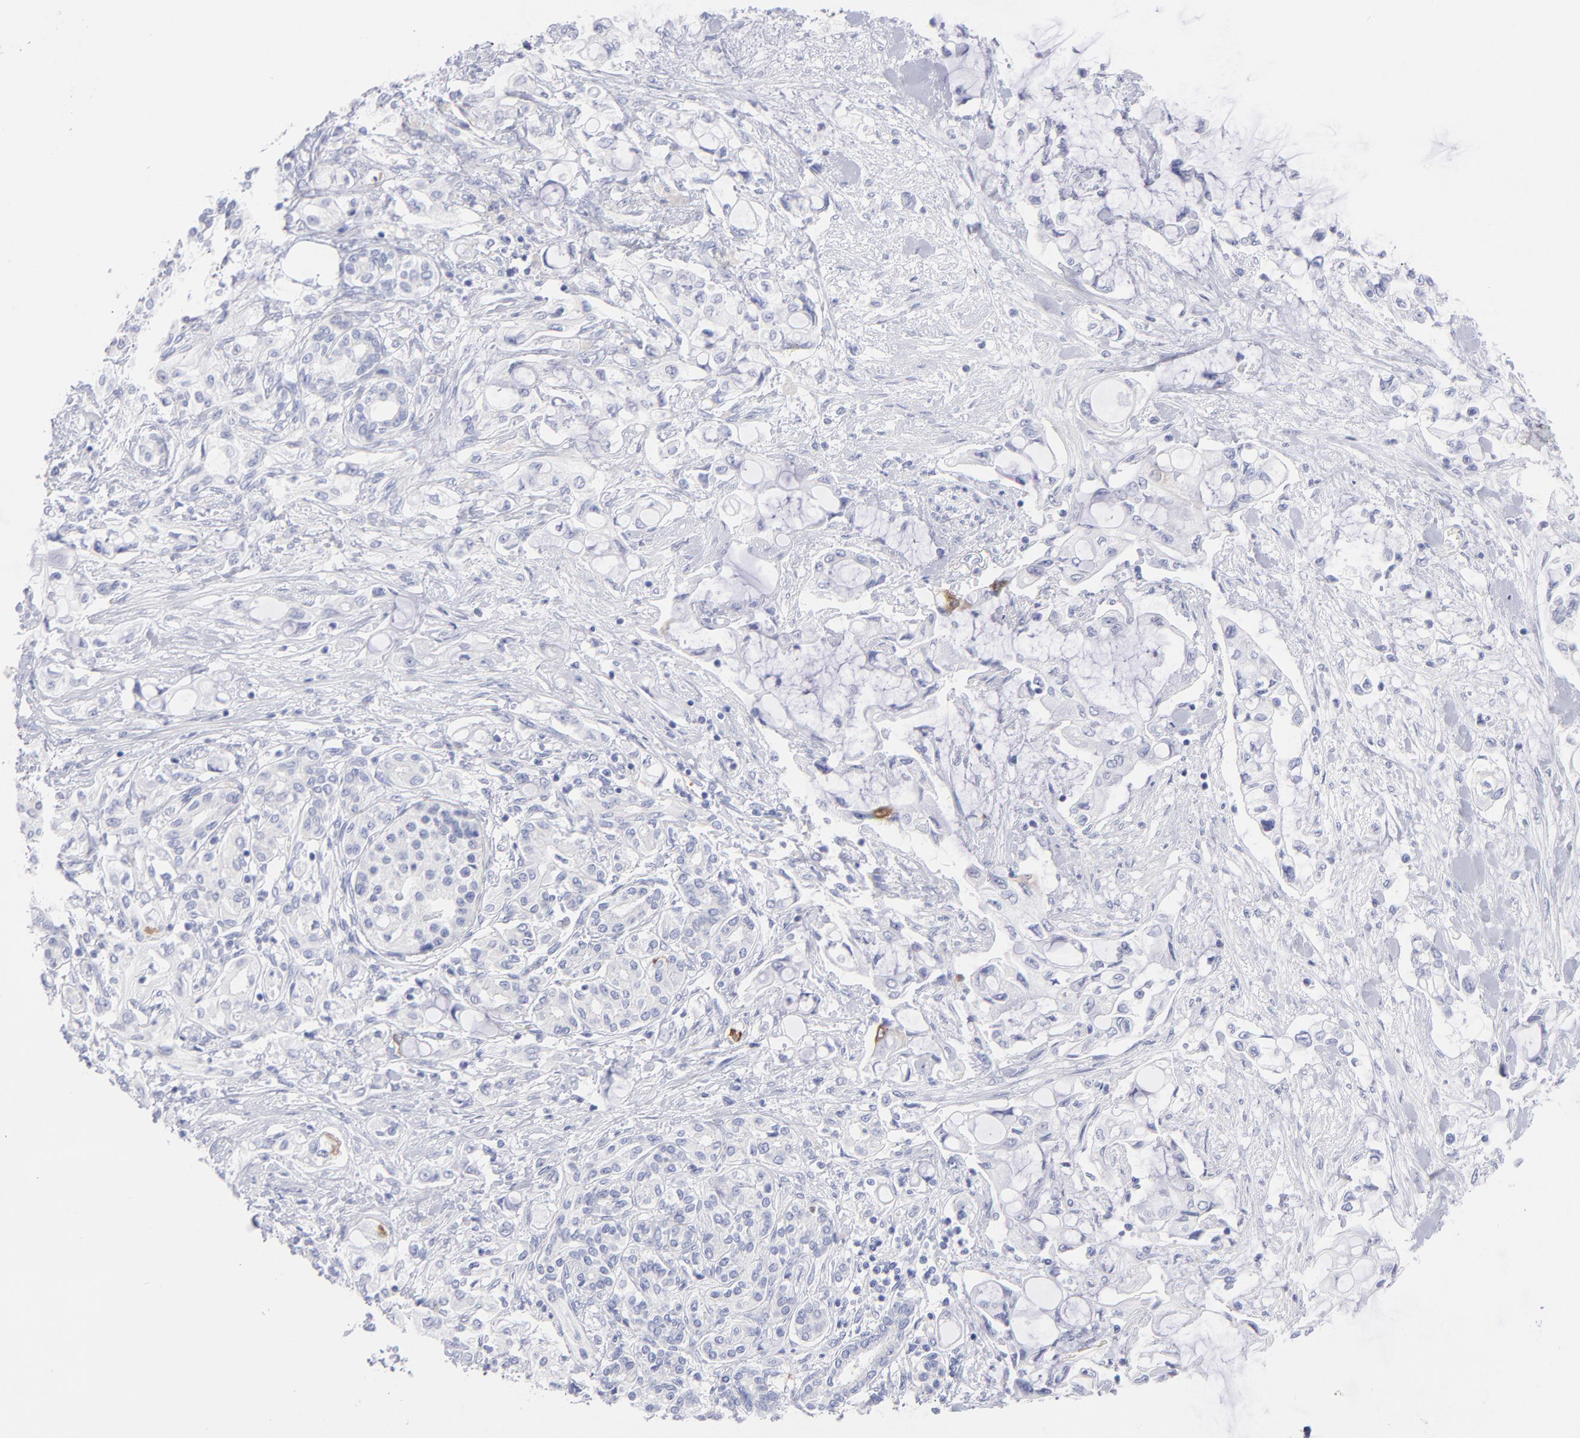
{"staining": {"intensity": "moderate", "quantity": "<25%", "location": "cytoplasmic/membranous"}, "tissue": "pancreatic cancer", "cell_type": "Tumor cells", "image_type": "cancer", "snomed": [{"axis": "morphology", "description": "Adenocarcinoma, NOS"}, {"axis": "topography", "description": "Pancreas"}], "caption": "This micrograph shows immunohistochemistry (IHC) staining of human pancreatic cancer (adenocarcinoma), with low moderate cytoplasmic/membranous positivity in approximately <25% of tumor cells.", "gene": "CCNB1", "patient": {"sex": "female", "age": 70}}